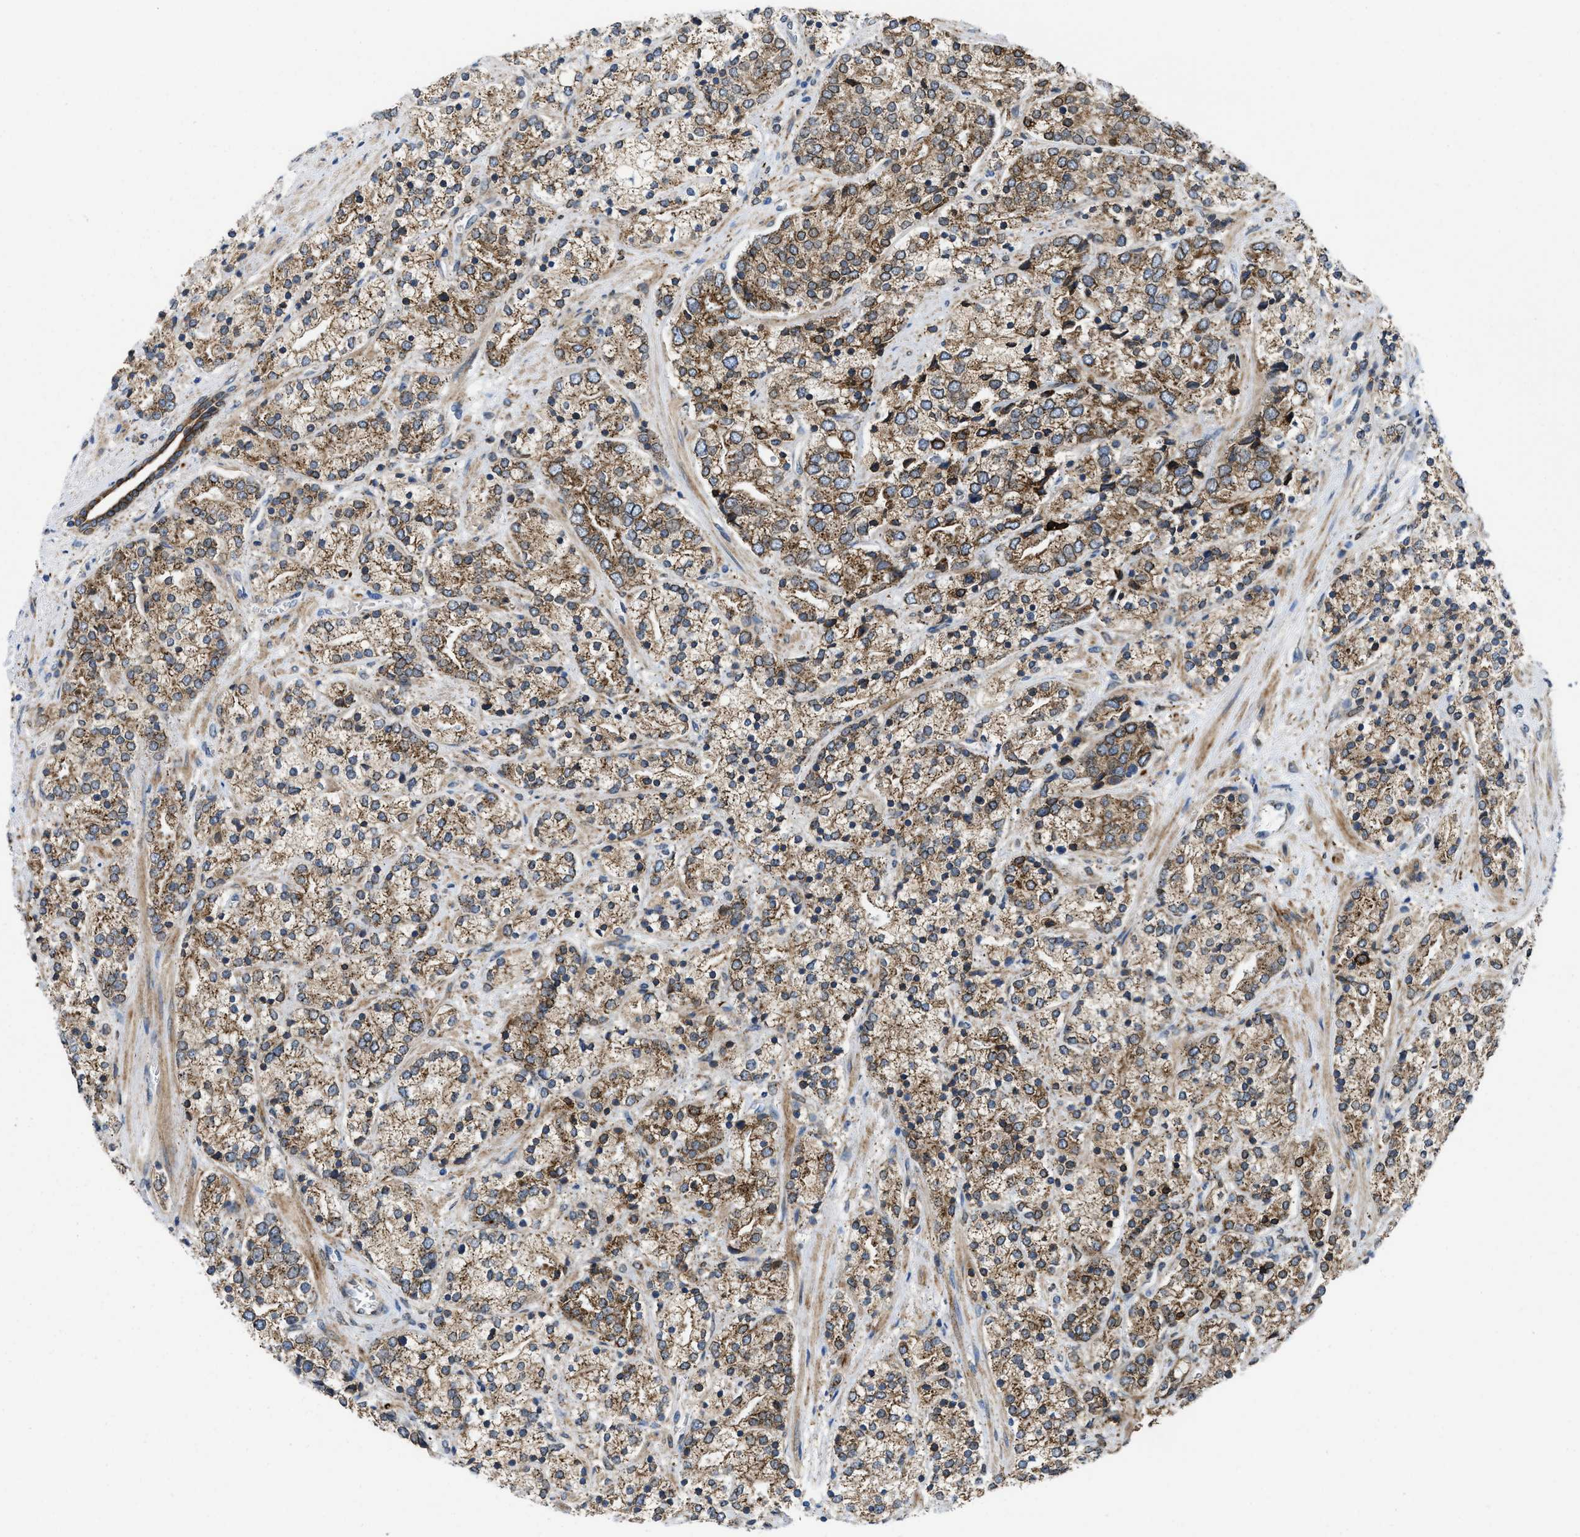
{"staining": {"intensity": "moderate", "quantity": ">75%", "location": "cytoplasmic/membranous"}, "tissue": "prostate cancer", "cell_type": "Tumor cells", "image_type": "cancer", "snomed": [{"axis": "morphology", "description": "Adenocarcinoma, High grade"}, {"axis": "topography", "description": "Prostate"}], "caption": "Protein expression analysis of human prostate high-grade adenocarcinoma reveals moderate cytoplasmic/membranous staining in about >75% of tumor cells. Nuclei are stained in blue.", "gene": "ERLIN2", "patient": {"sex": "male", "age": 71}}